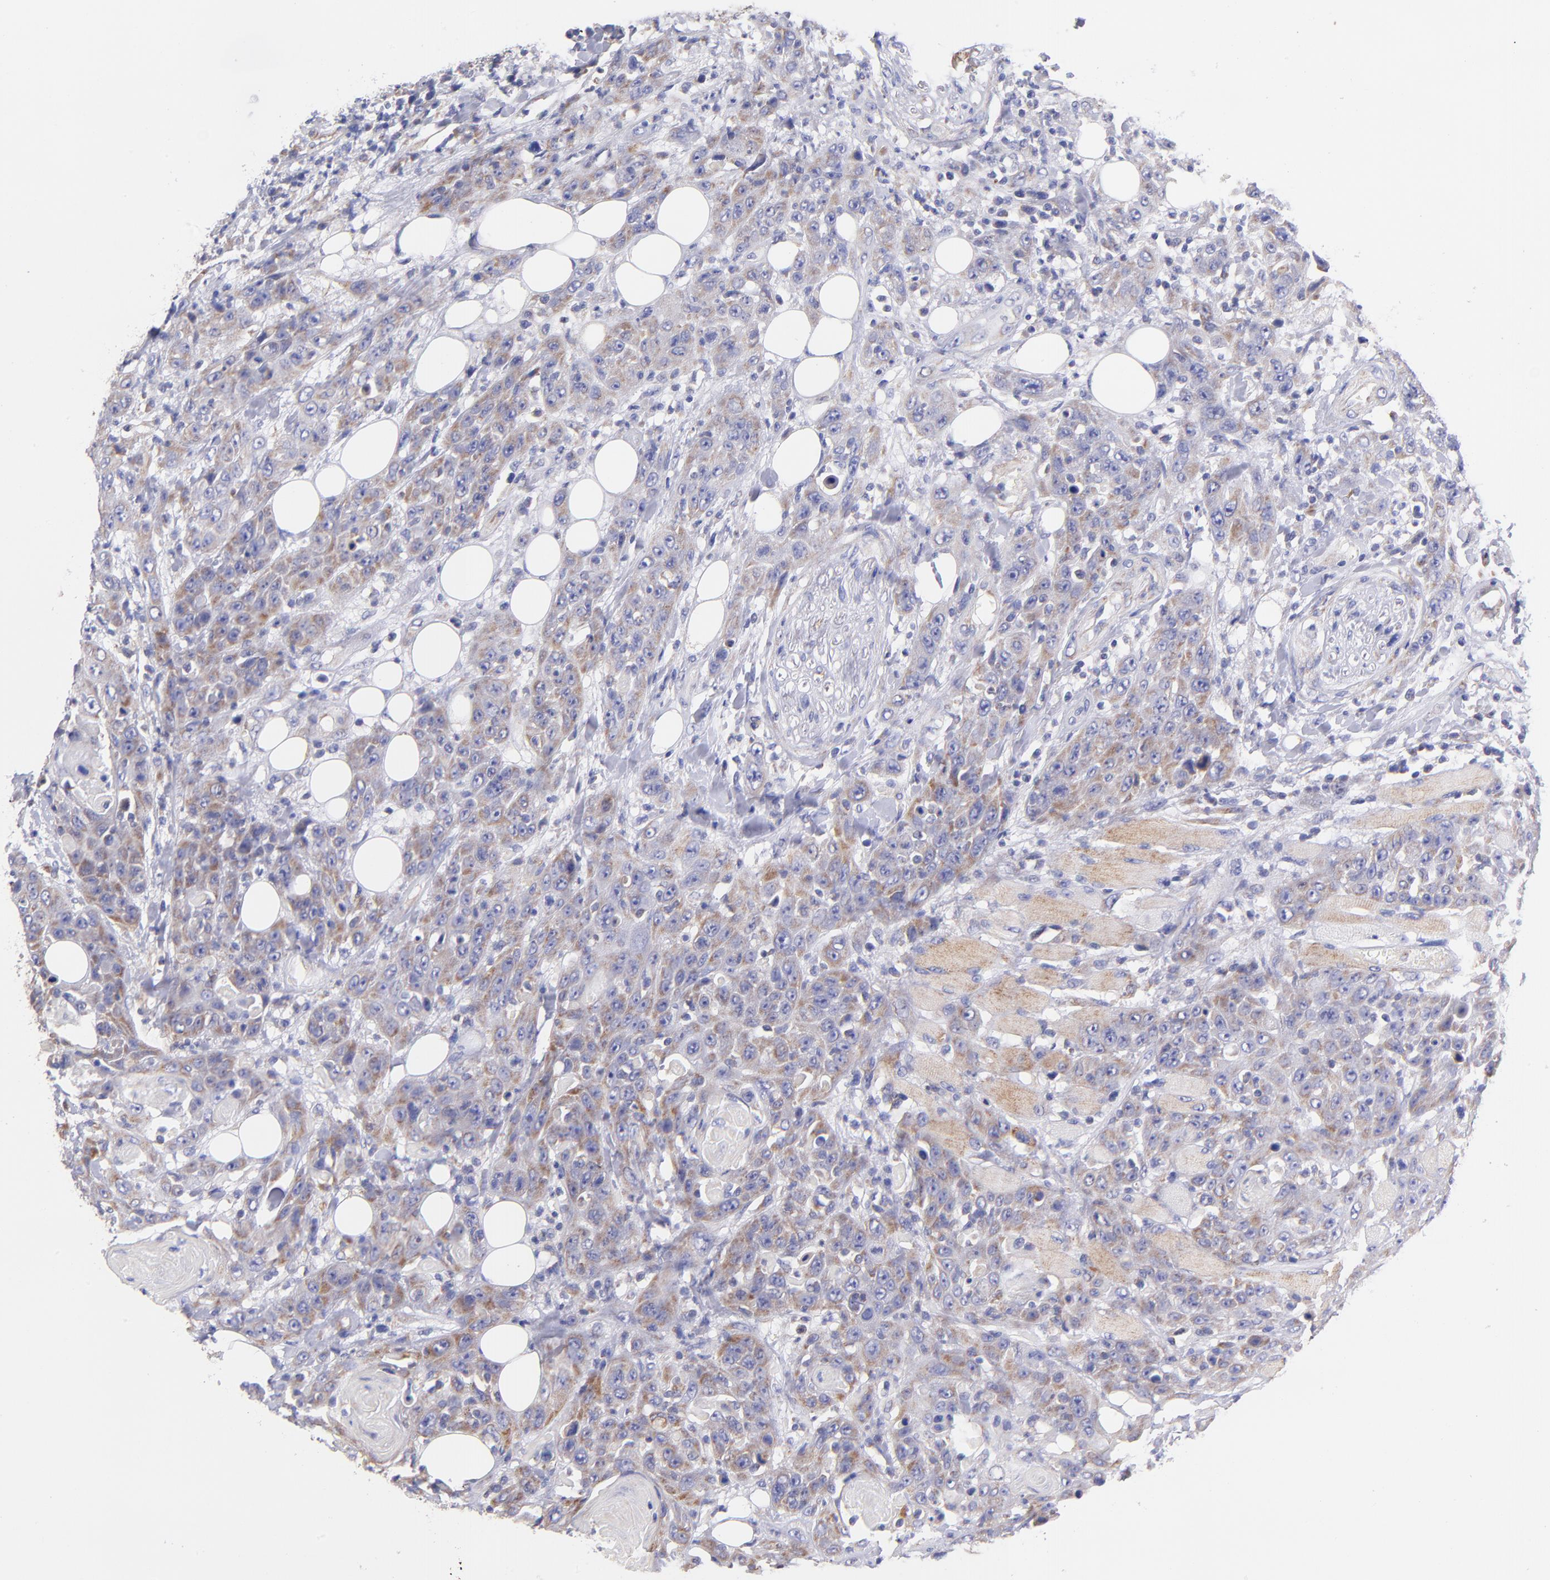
{"staining": {"intensity": "moderate", "quantity": "25%-75%", "location": "cytoplasmic/membranous"}, "tissue": "head and neck cancer", "cell_type": "Tumor cells", "image_type": "cancer", "snomed": [{"axis": "morphology", "description": "Squamous cell carcinoma, NOS"}, {"axis": "topography", "description": "Head-Neck"}], "caption": "Tumor cells reveal moderate cytoplasmic/membranous staining in approximately 25%-75% of cells in squamous cell carcinoma (head and neck).", "gene": "NDUFB7", "patient": {"sex": "female", "age": 84}}